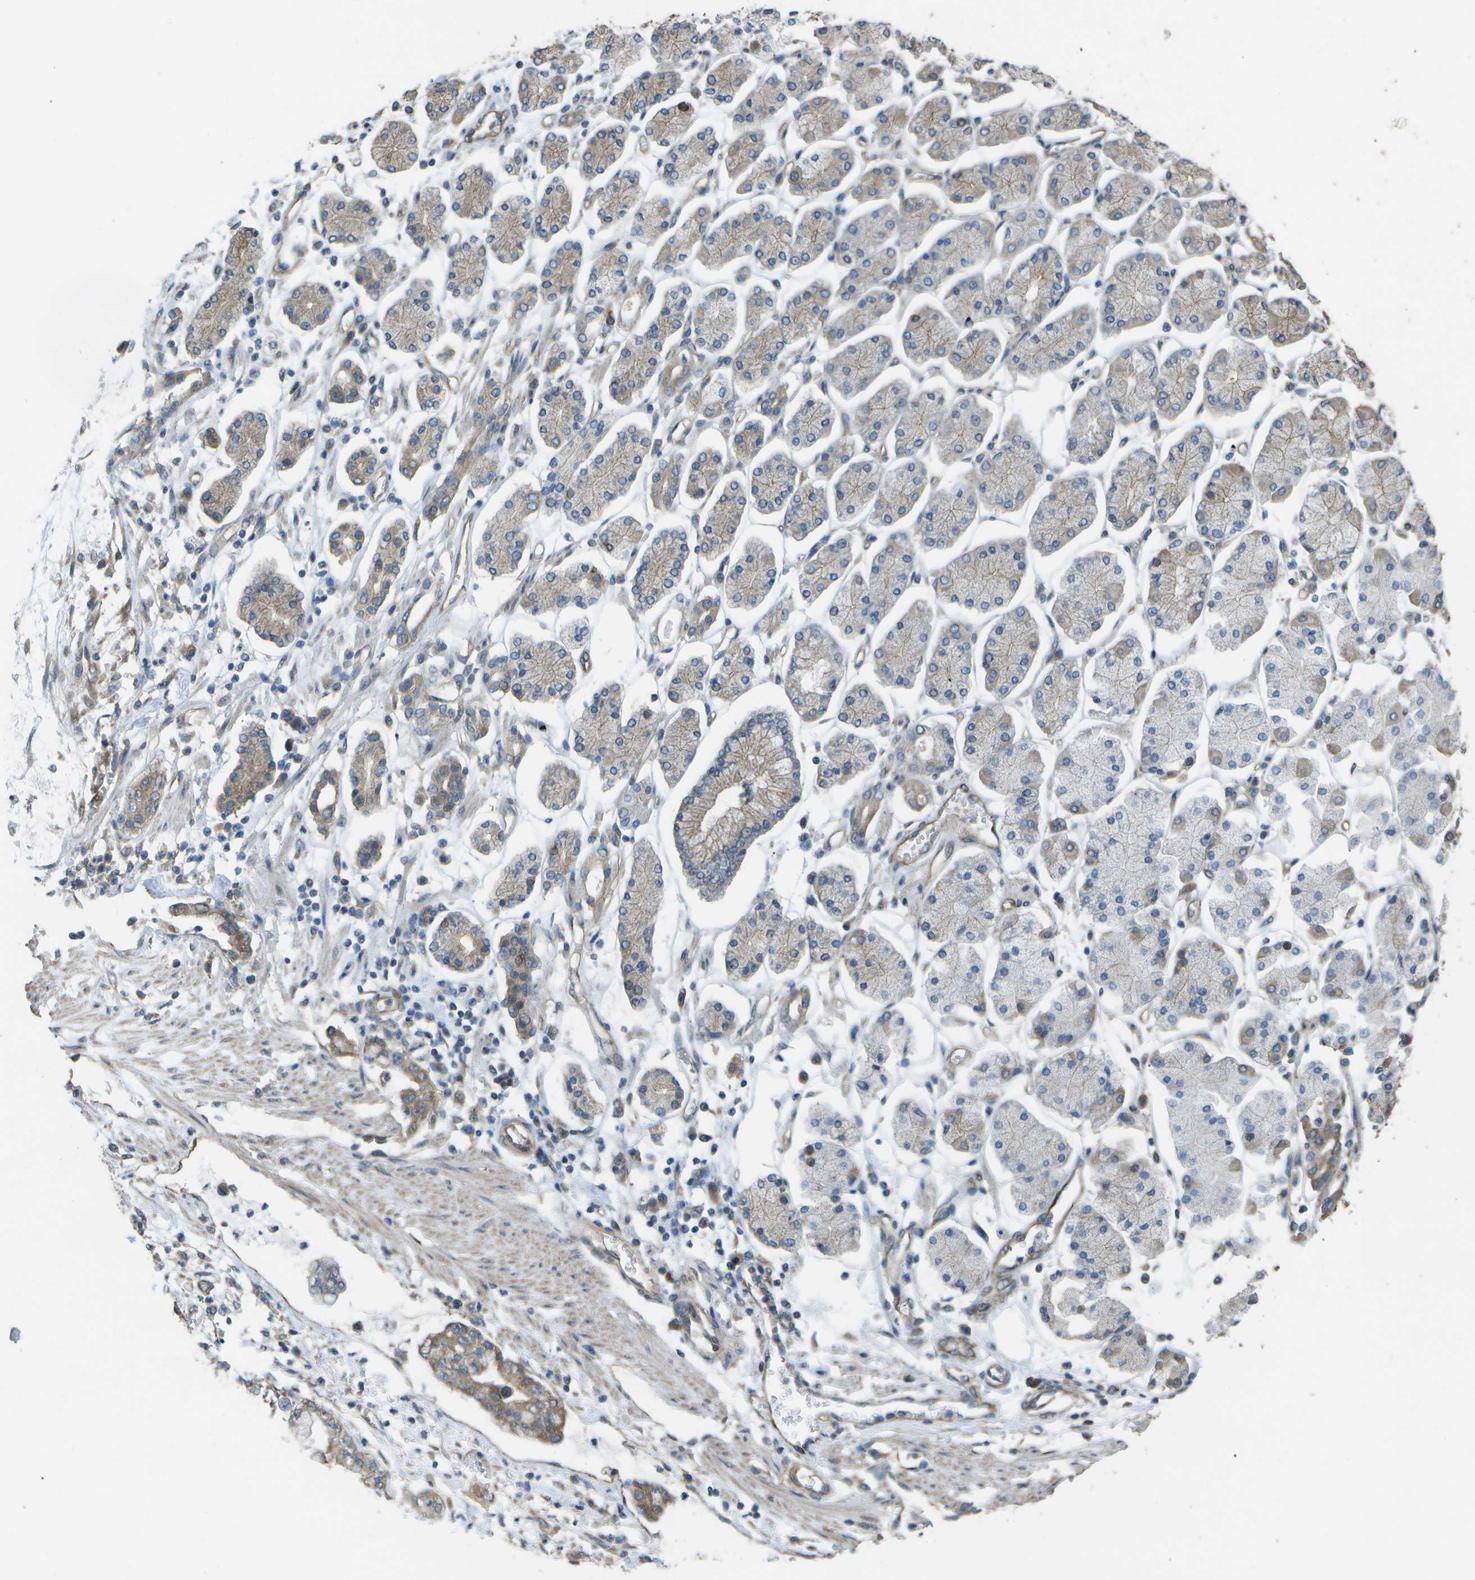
{"staining": {"intensity": "weak", "quantity": "25%-75%", "location": "cytoplasmic/membranous"}, "tissue": "stomach cancer", "cell_type": "Tumor cells", "image_type": "cancer", "snomed": [{"axis": "morphology", "description": "Adenocarcinoma, NOS"}, {"axis": "topography", "description": "Stomach"}], "caption": "The micrograph displays a brown stain indicating the presence of a protein in the cytoplasmic/membranous of tumor cells in stomach cancer.", "gene": "CLNS1A", "patient": {"sex": "male", "age": 76}}